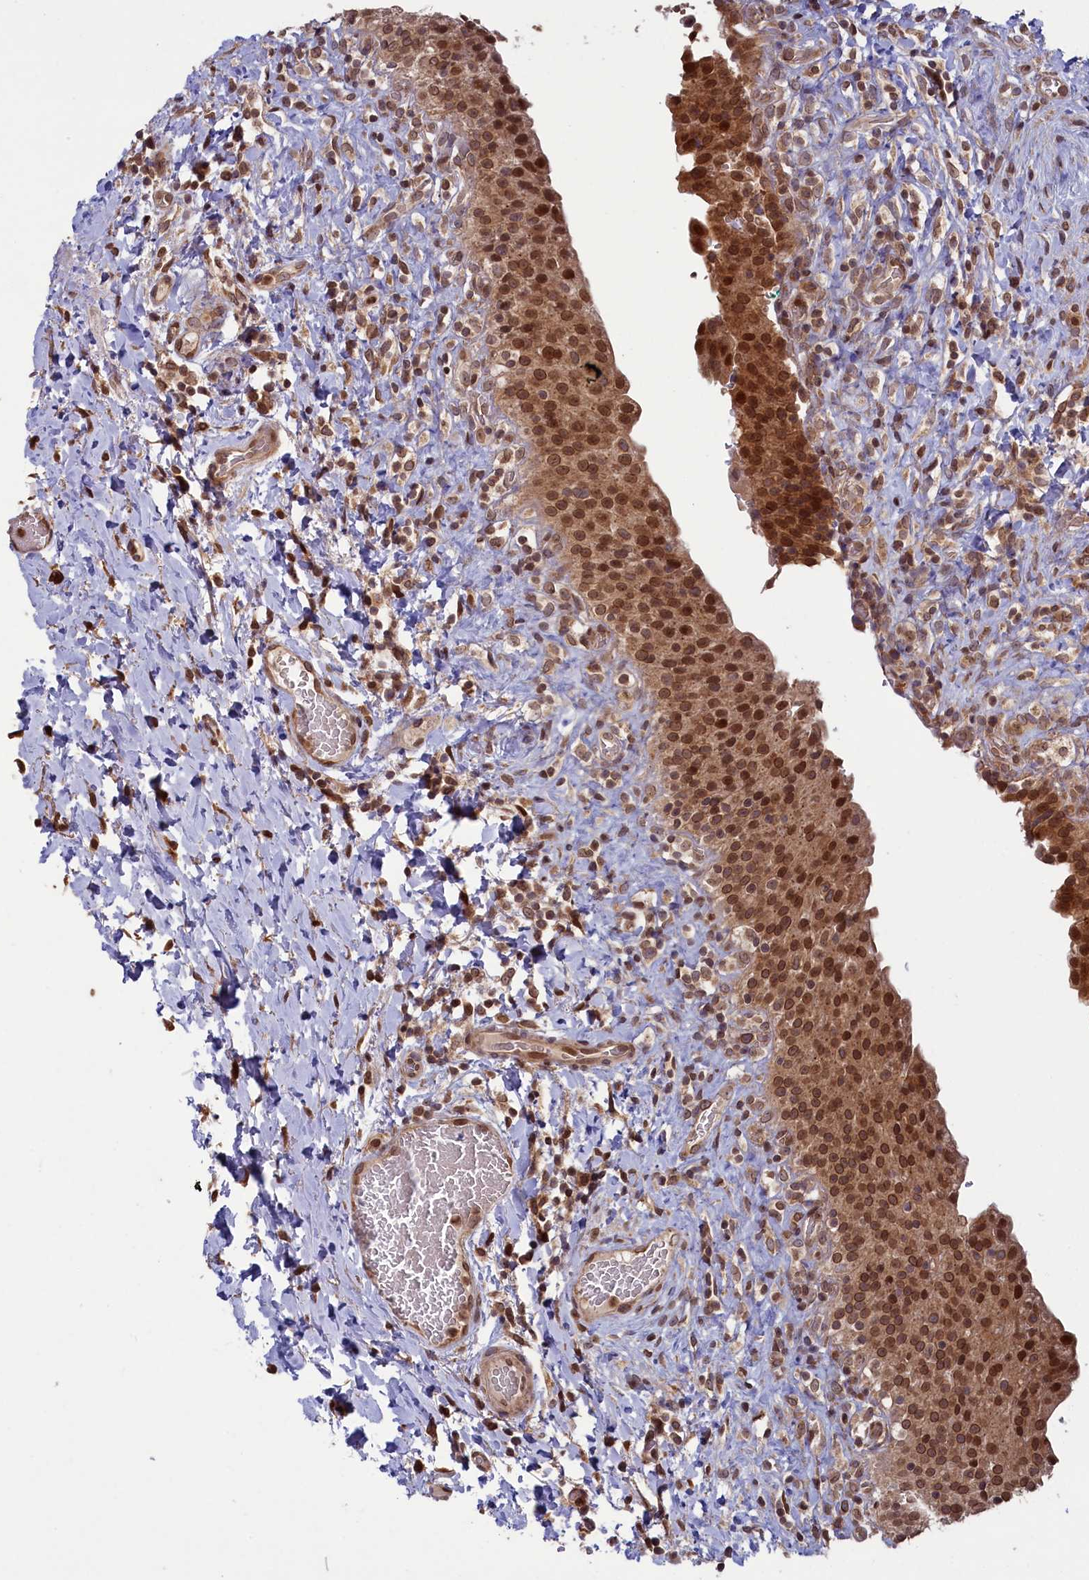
{"staining": {"intensity": "strong", "quantity": ">75%", "location": "cytoplasmic/membranous,nuclear"}, "tissue": "urinary bladder", "cell_type": "Urothelial cells", "image_type": "normal", "snomed": [{"axis": "morphology", "description": "Normal tissue, NOS"}, {"axis": "morphology", "description": "Inflammation, NOS"}, {"axis": "topography", "description": "Urinary bladder"}], "caption": "High-magnification brightfield microscopy of normal urinary bladder stained with DAB (brown) and counterstained with hematoxylin (blue). urothelial cells exhibit strong cytoplasmic/membranous,nuclear expression is identified in about>75% of cells. (brown staining indicates protein expression, while blue staining denotes nuclei).", "gene": "NAE1", "patient": {"sex": "male", "age": 64}}